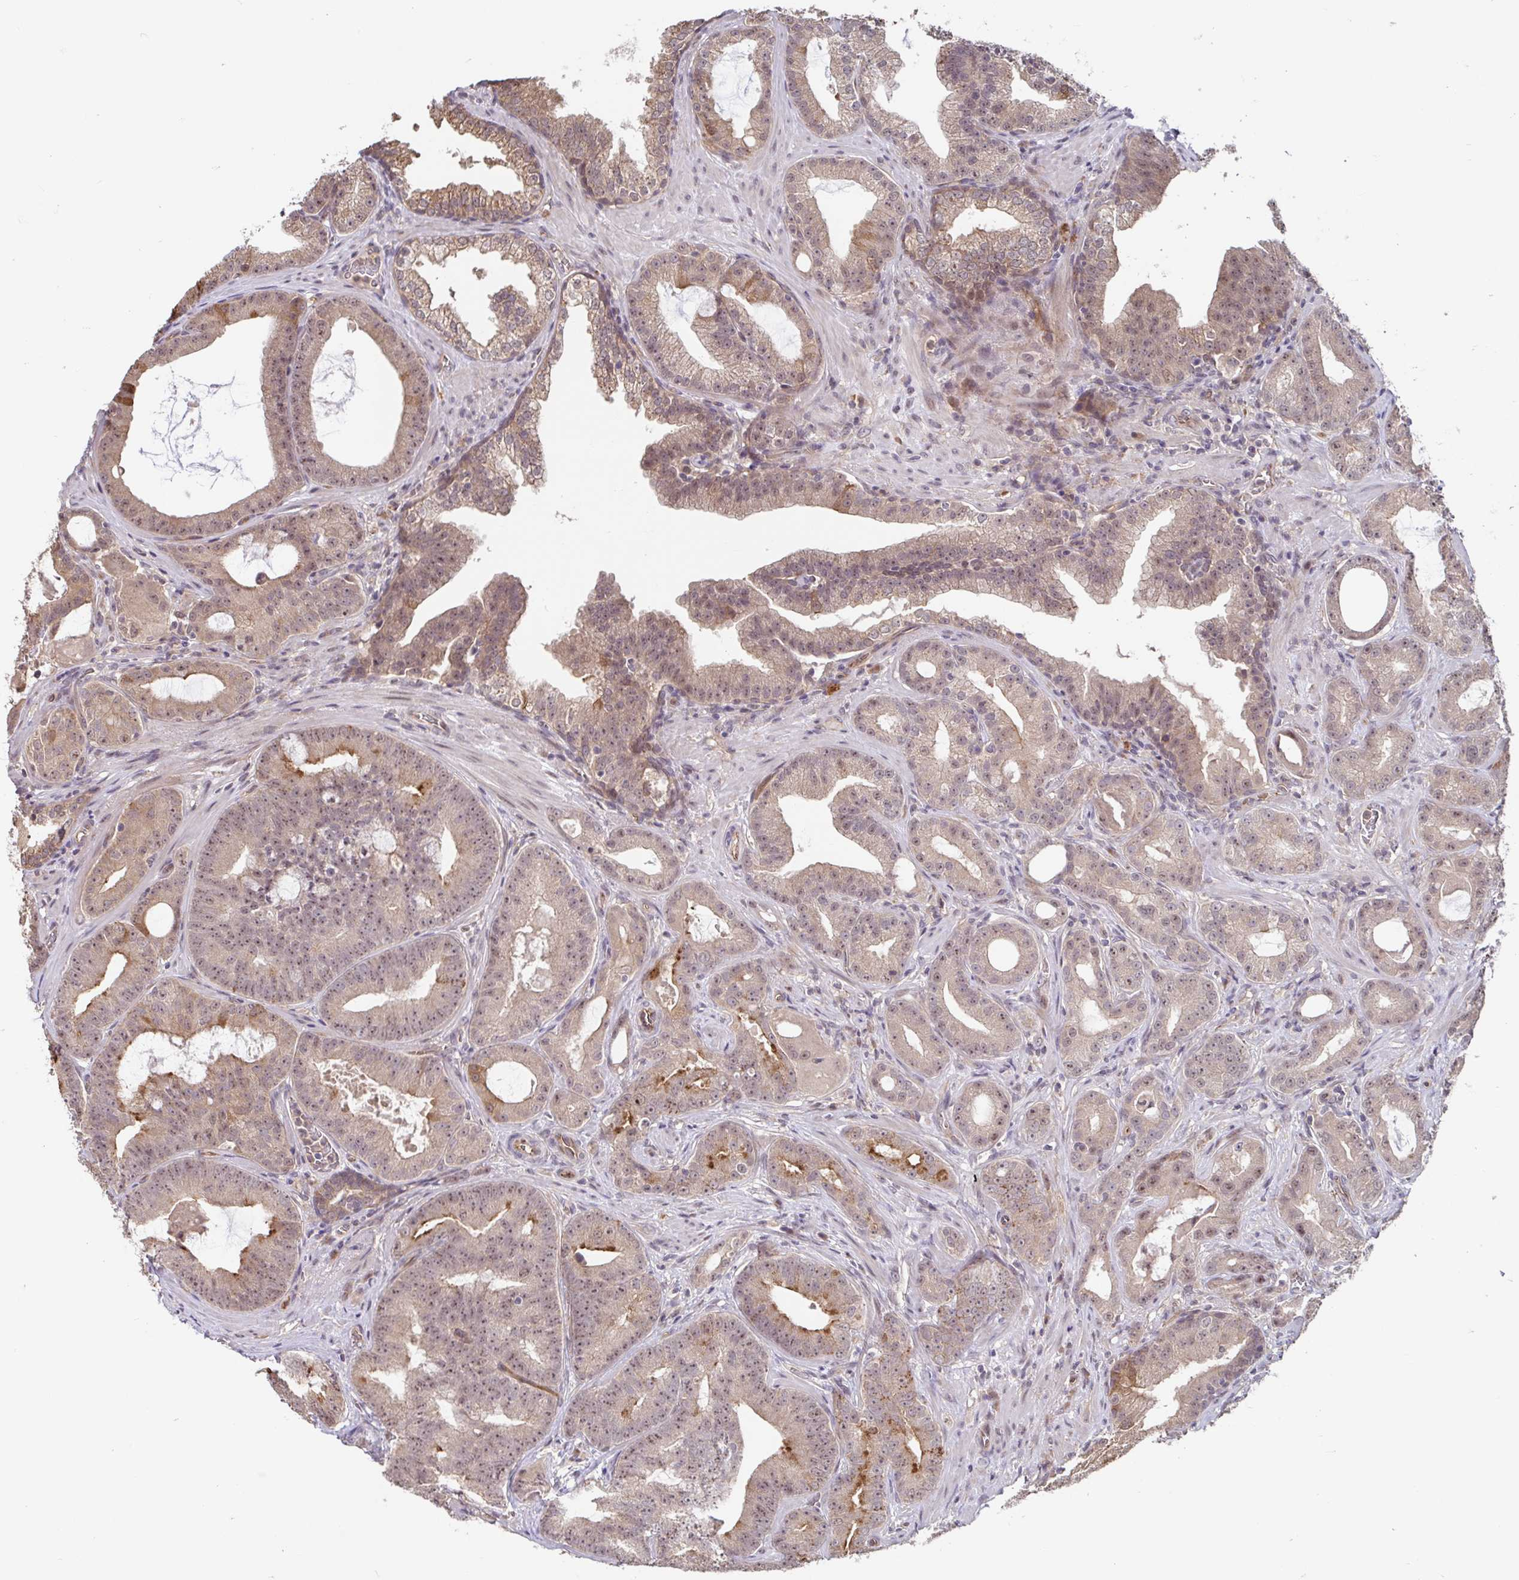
{"staining": {"intensity": "weak", "quantity": ">75%", "location": "nuclear"}, "tissue": "prostate cancer", "cell_type": "Tumor cells", "image_type": "cancer", "snomed": [{"axis": "morphology", "description": "Adenocarcinoma, High grade"}, {"axis": "topography", "description": "Prostate"}], "caption": "There is low levels of weak nuclear expression in tumor cells of high-grade adenocarcinoma (prostate), as demonstrated by immunohistochemical staining (brown color).", "gene": "STYXL1", "patient": {"sex": "male", "age": 65}}